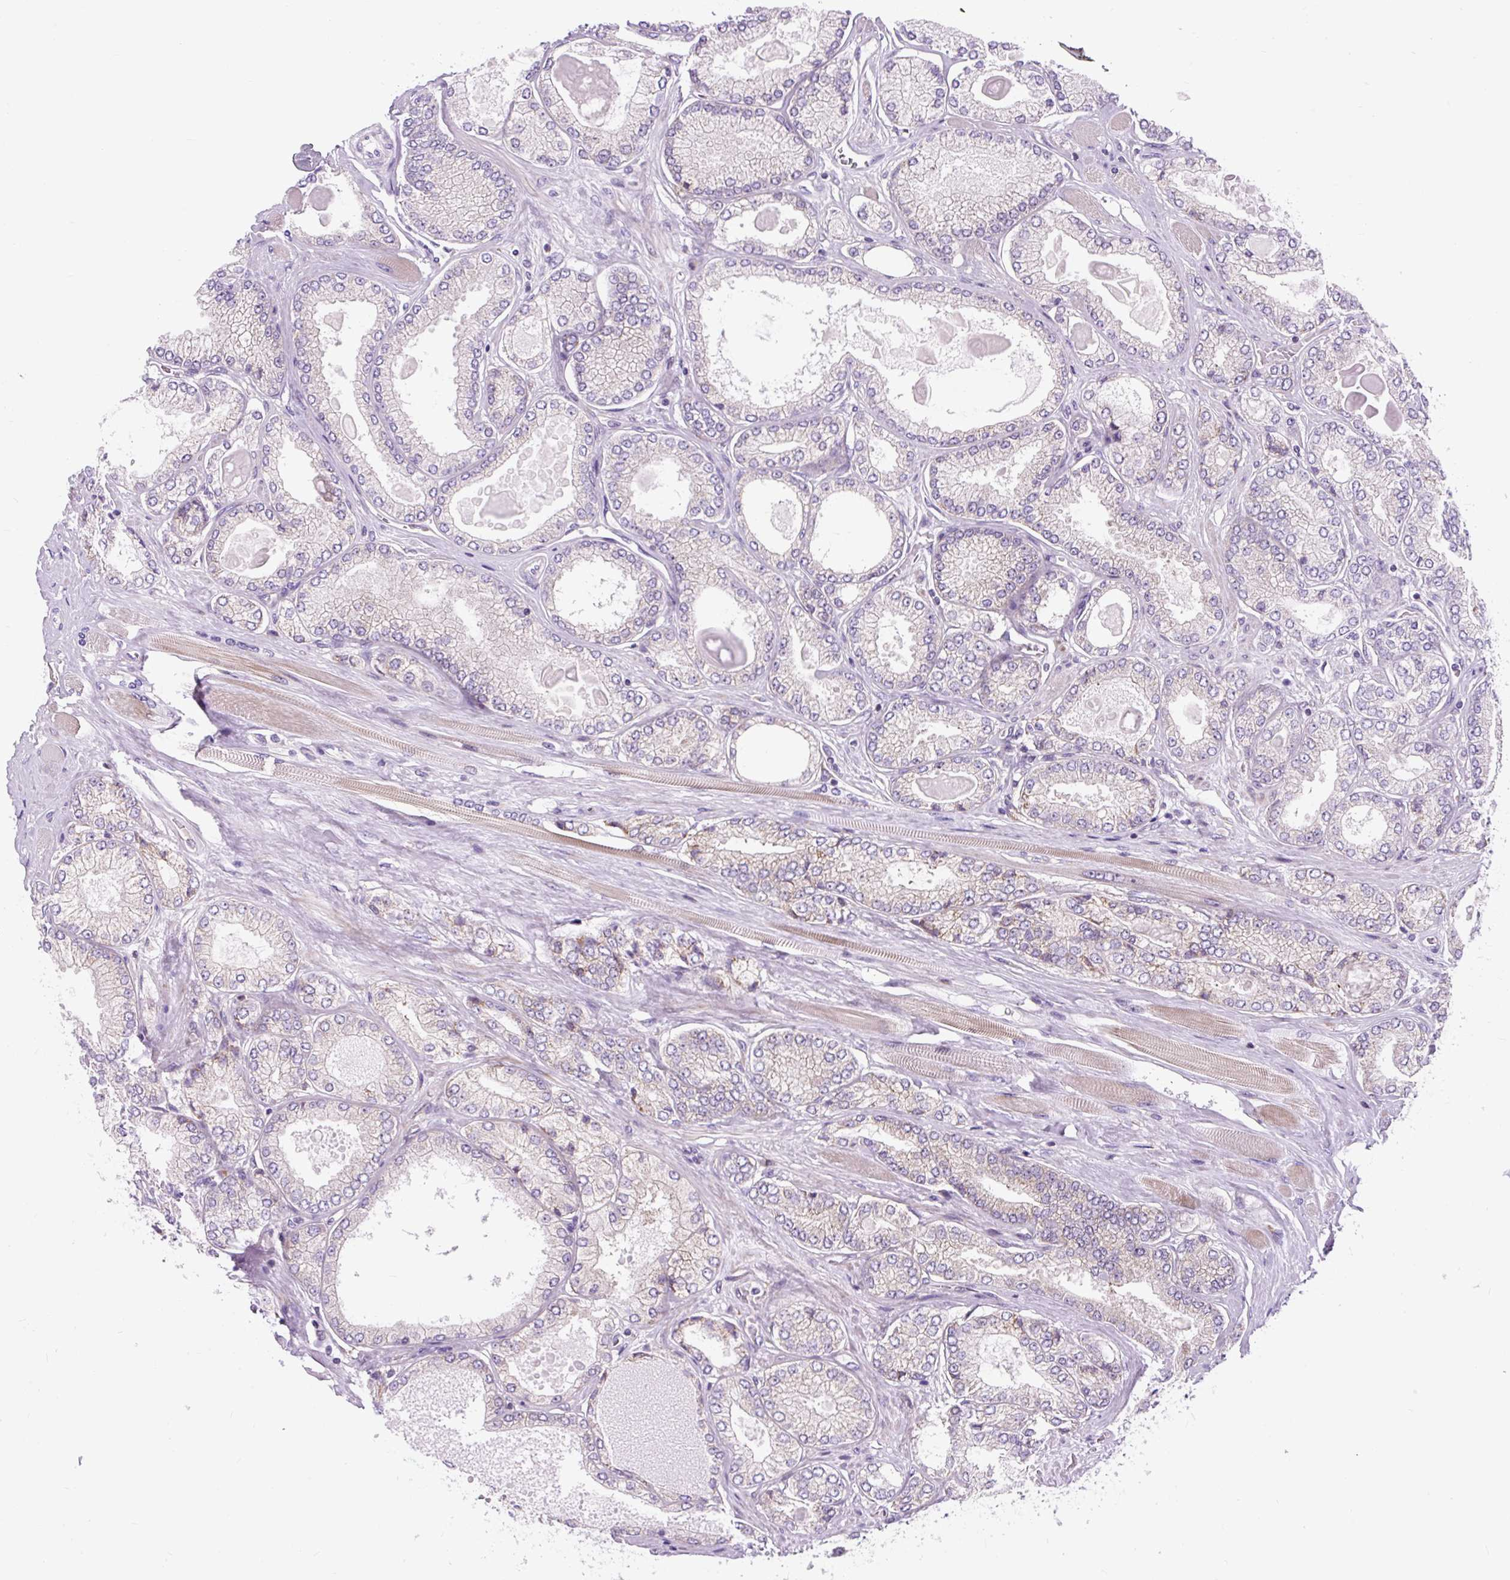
{"staining": {"intensity": "negative", "quantity": "none", "location": "none"}, "tissue": "prostate cancer", "cell_type": "Tumor cells", "image_type": "cancer", "snomed": [{"axis": "morphology", "description": "Adenocarcinoma, High grade"}, {"axis": "topography", "description": "Prostate"}], "caption": "The micrograph displays no staining of tumor cells in prostate cancer (high-grade adenocarcinoma).", "gene": "CISD3", "patient": {"sex": "male", "age": 68}}